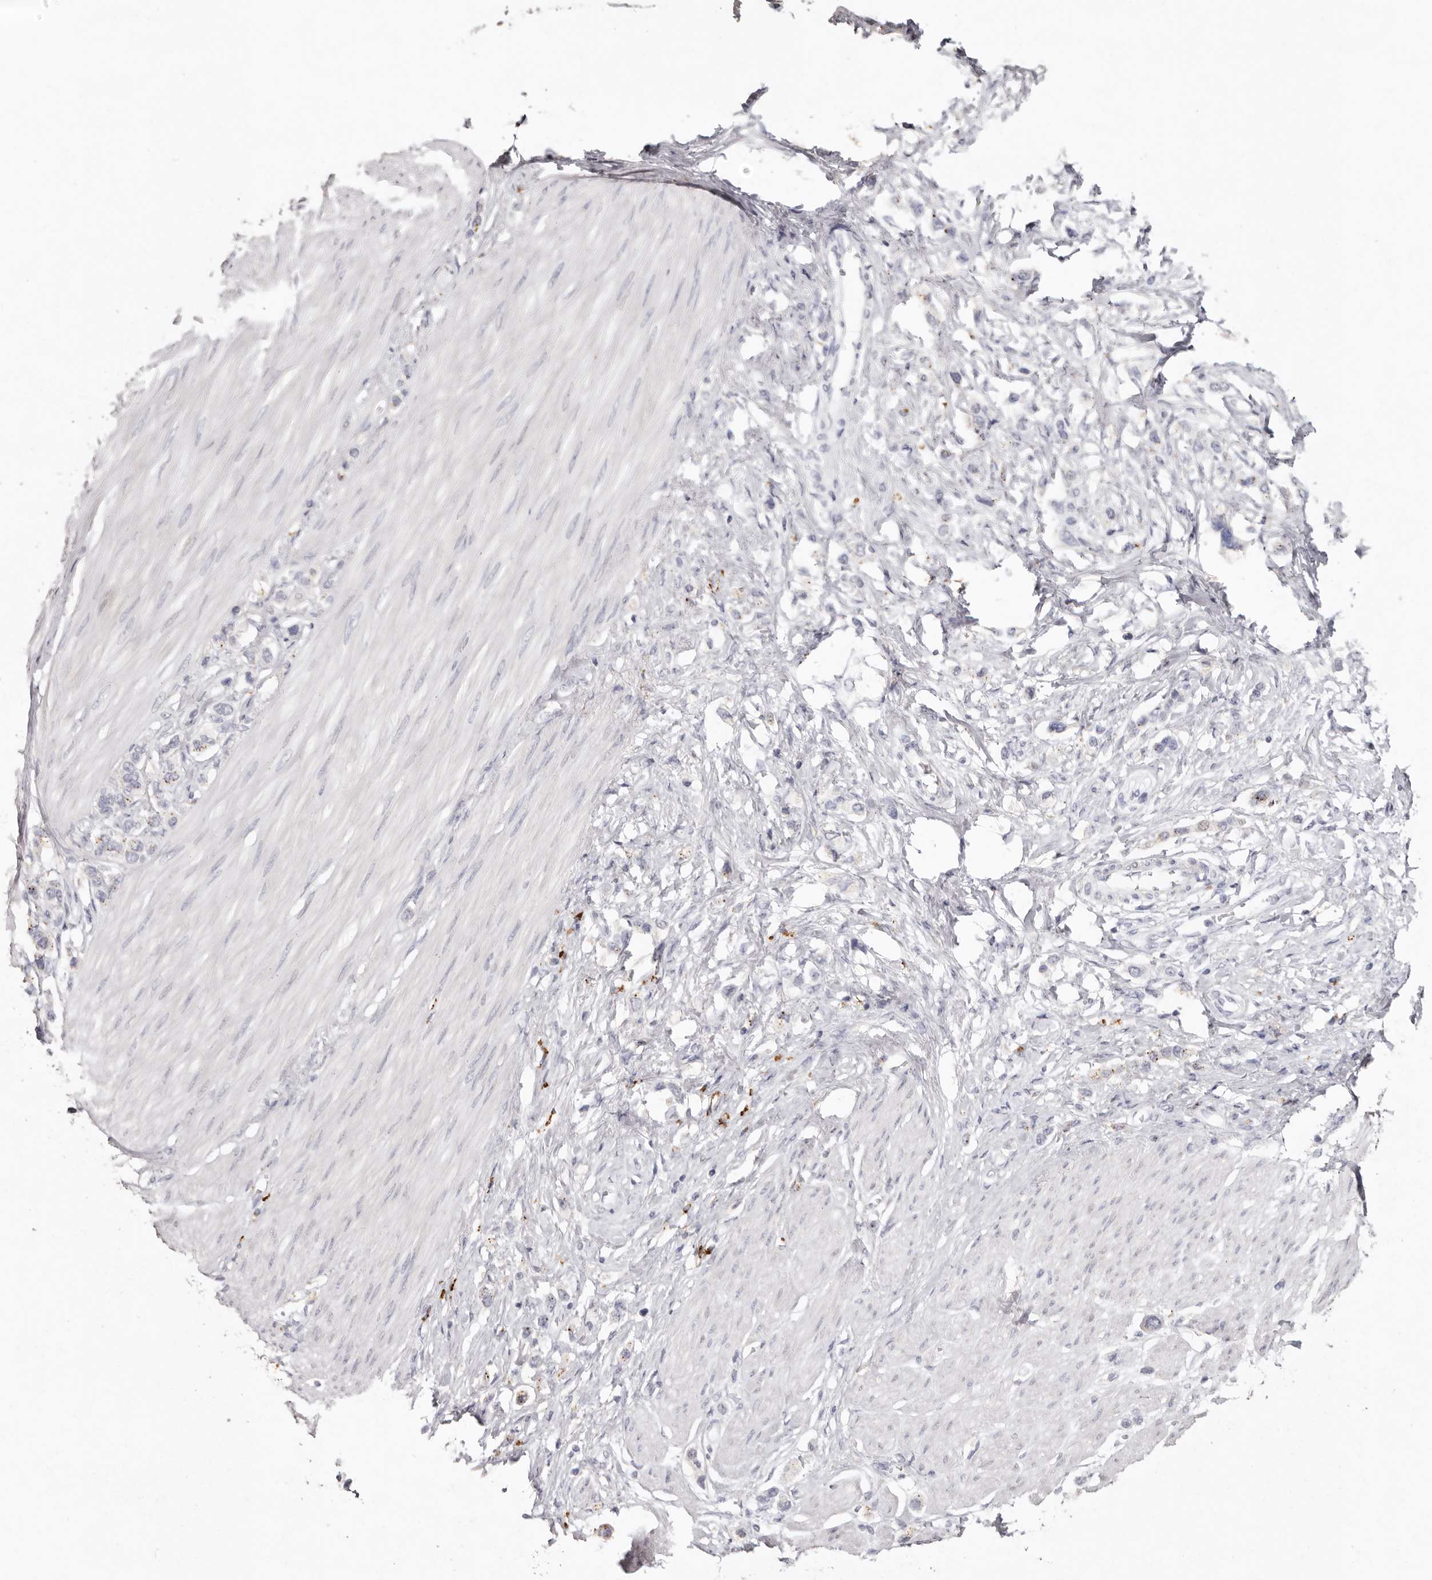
{"staining": {"intensity": "negative", "quantity": "none", "location": "none"}, "tissue": "stomach cancer", "cell_type": "Tumor cells", "image_type": "cancer", "snomed": [{"axis": "morphology", "description": "Adenocarcinoma, NOS"}, {"axis": "topography", "description": "Stomach"}], "caption": "Photomicrograph shows no significant protein staining in tumor cells of adenocarcinoma (stomach).", "gene": "FAM185A", "patient": {"sex": "female", "age": 65}}